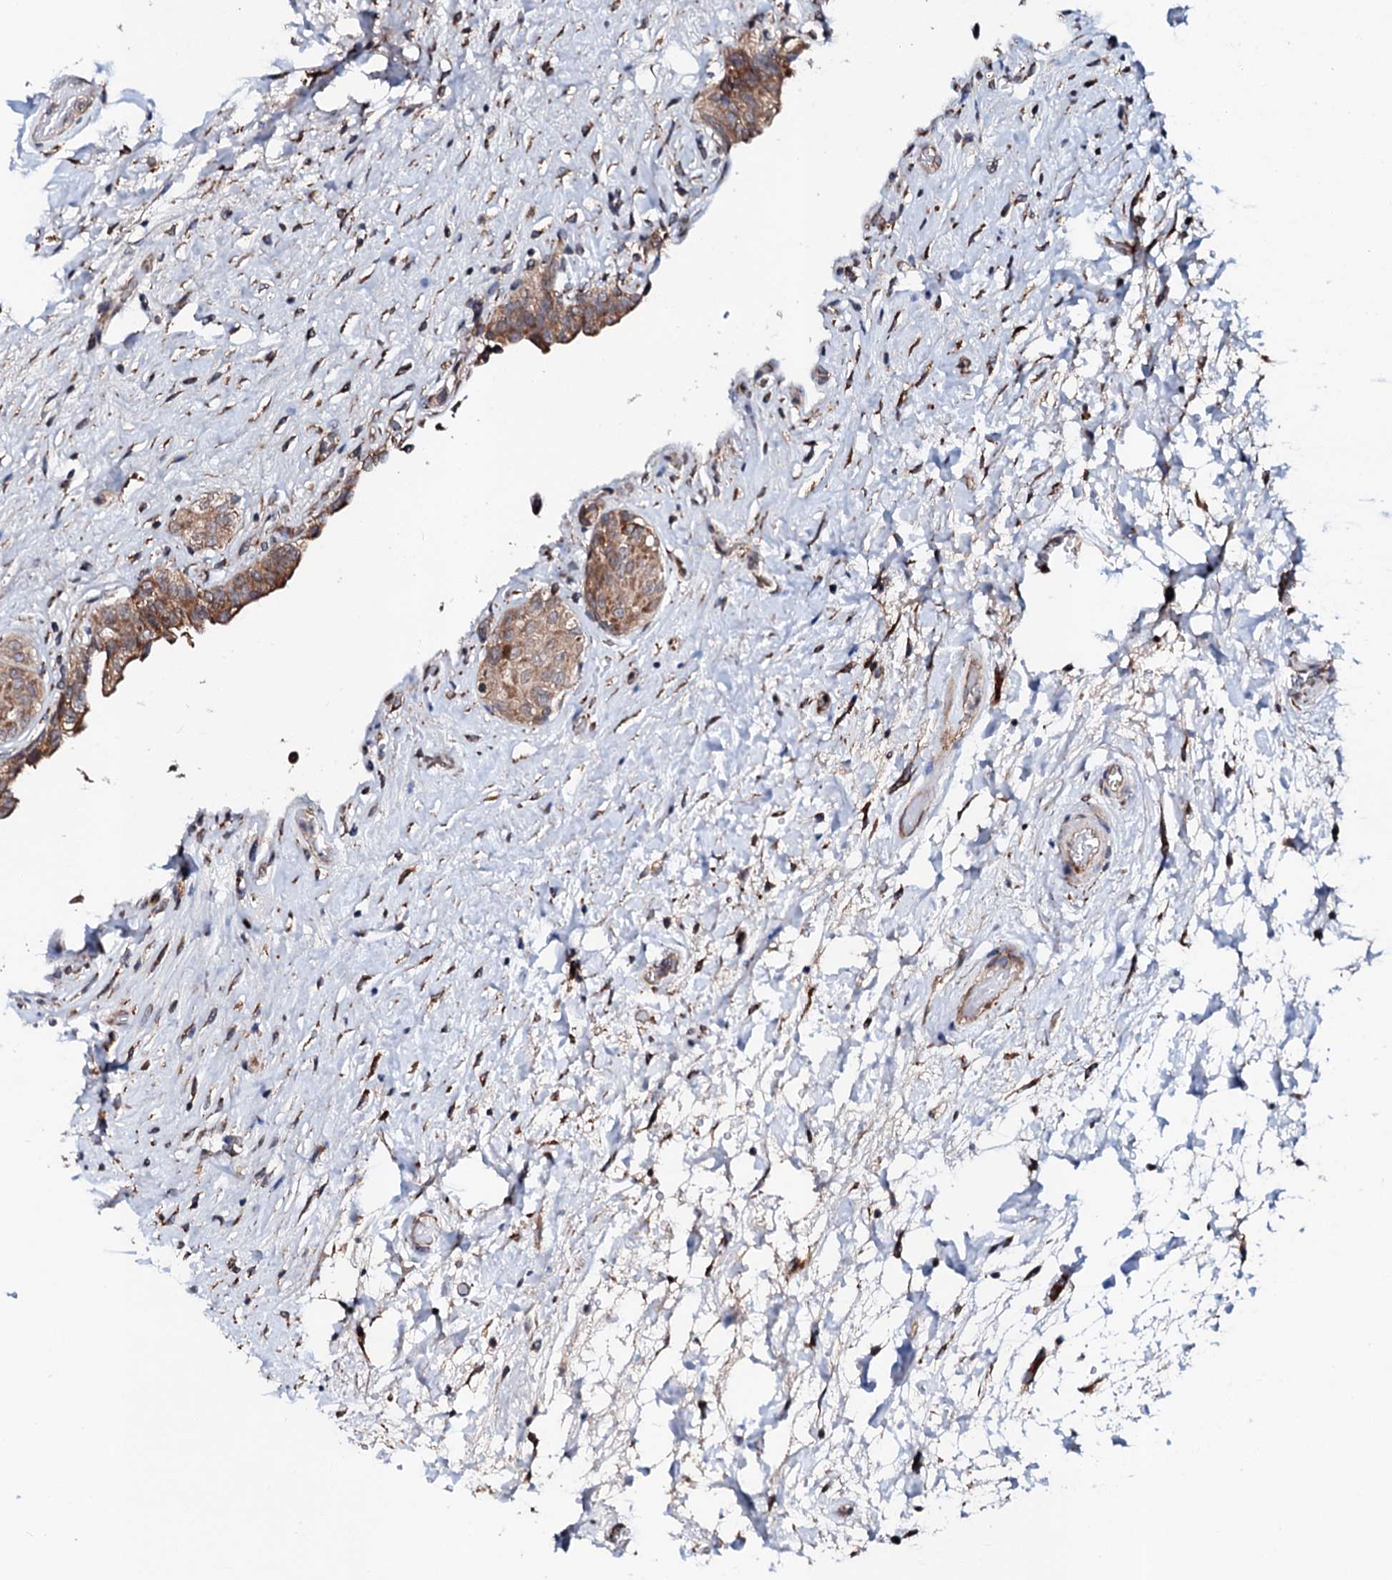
{"staining": {"intensity": "moderate", "quantity": ">75%", "location": "cytoplasmic/membranous"}, "tissue": "urinary bladder", "cell_type": "Urothelial cells", "image_type": "normal", "snomed": [{"axis": "morphology", "description": "Normal tissue, NOS"}, {"axis": "topography", "description": "Urinary bladder"}], "caption": "Protein staining exhibits moderate cytoplasmic/membranous staining in about >75% of urothelial cells in unremarkable urinary bladder.", "gene": "UBE3C", "patient": {"sex": "male", "age": 74}}